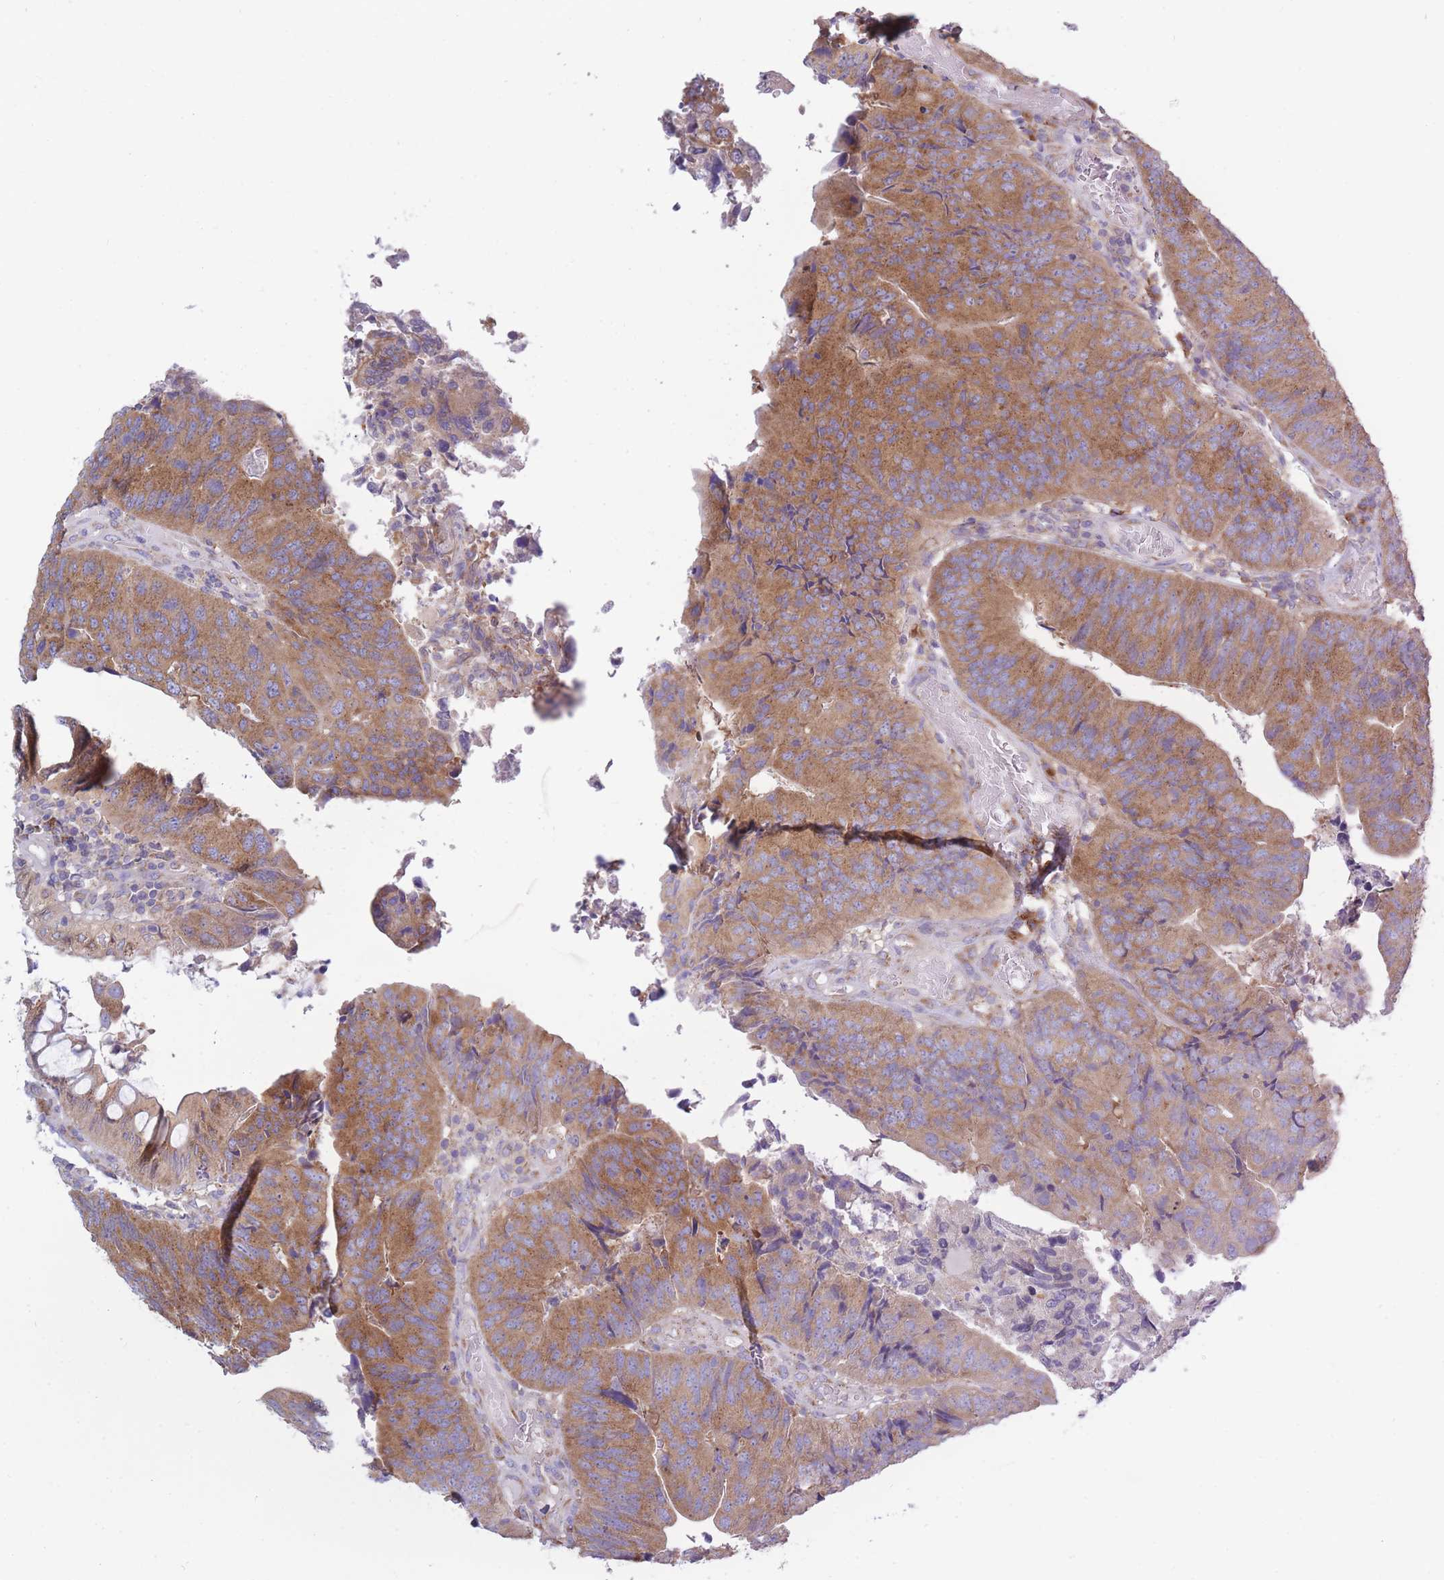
{"staining": {"intensity": "moderate", "quantity": ">75%", "location": "cytoplasmic/membranous"}, "tissue": "colorectal cancer", "cell_type": "Tumor cells", "image_type": "cancer", "snomed": [{"axis": "morphology", "description": "Adenocarcinoma, NOS"}, {"axis": "topography", "description": "Colon"}], "caption": "Immunohistochemistry (IHC) of human colorectal cancer shows medium levels of moderate cytoplasmic/membranous staining in about >75% of tumor cells.", "gene": "COPG2", "patient": {"sex": "female", "age": 67}}